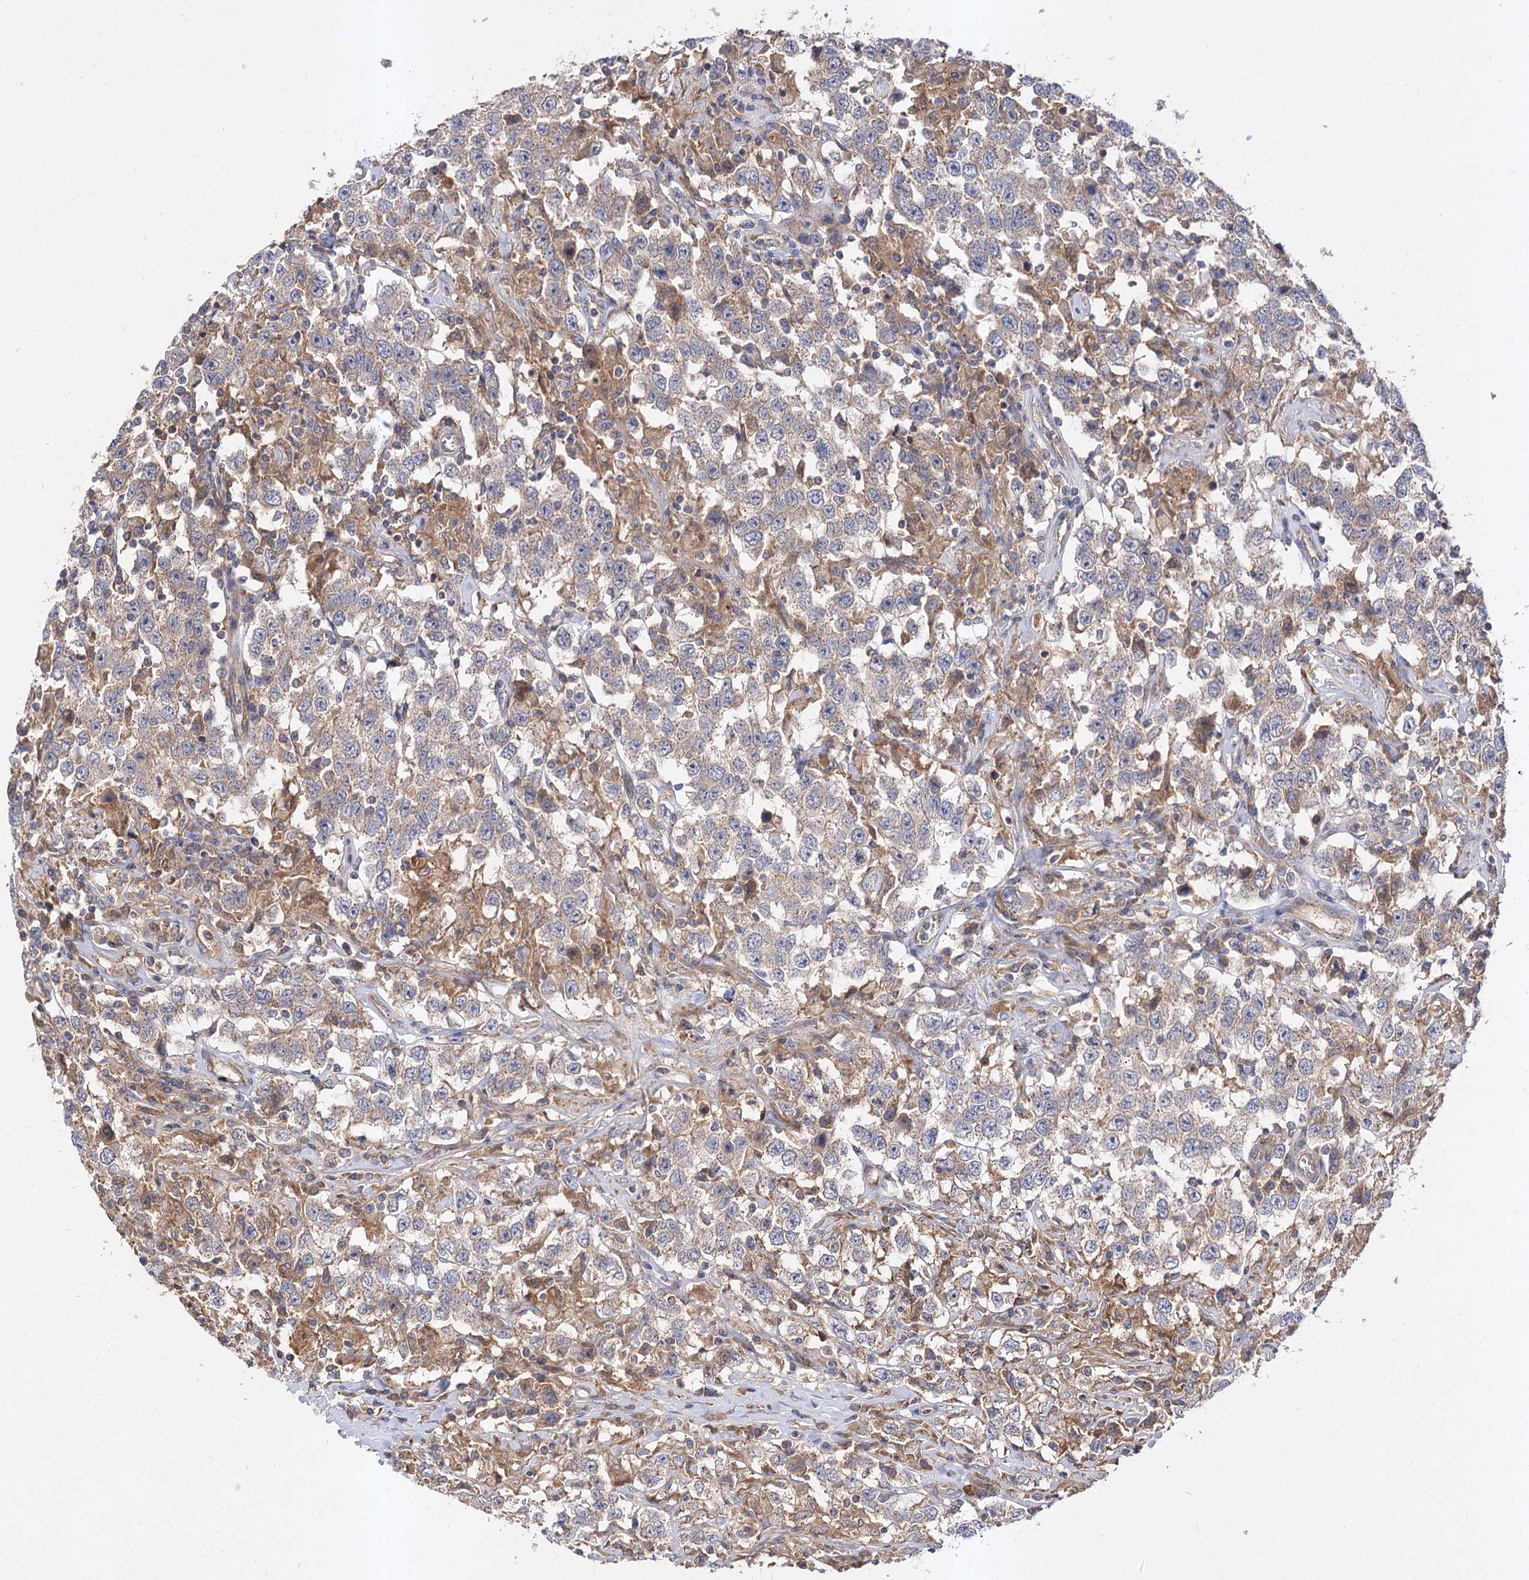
{"staining": {"intensity": "negative", "quantity": "none", "location": "none"}, "tissue": "testis cancer", "cell_type": "Tumor cells", "image_type": "cancer", "snomed": [{"axis": "morphology", "description": "Seminoma, NOS"}, {"axis": "topography", "description": "Testis"}], "caption": "IHC photomicrograph of testis seminoma stained for a protein (brown), which shows no positivity in tumor cells.", "gene": "PATL1", "patient": {"sex": "male", "age": 41}}